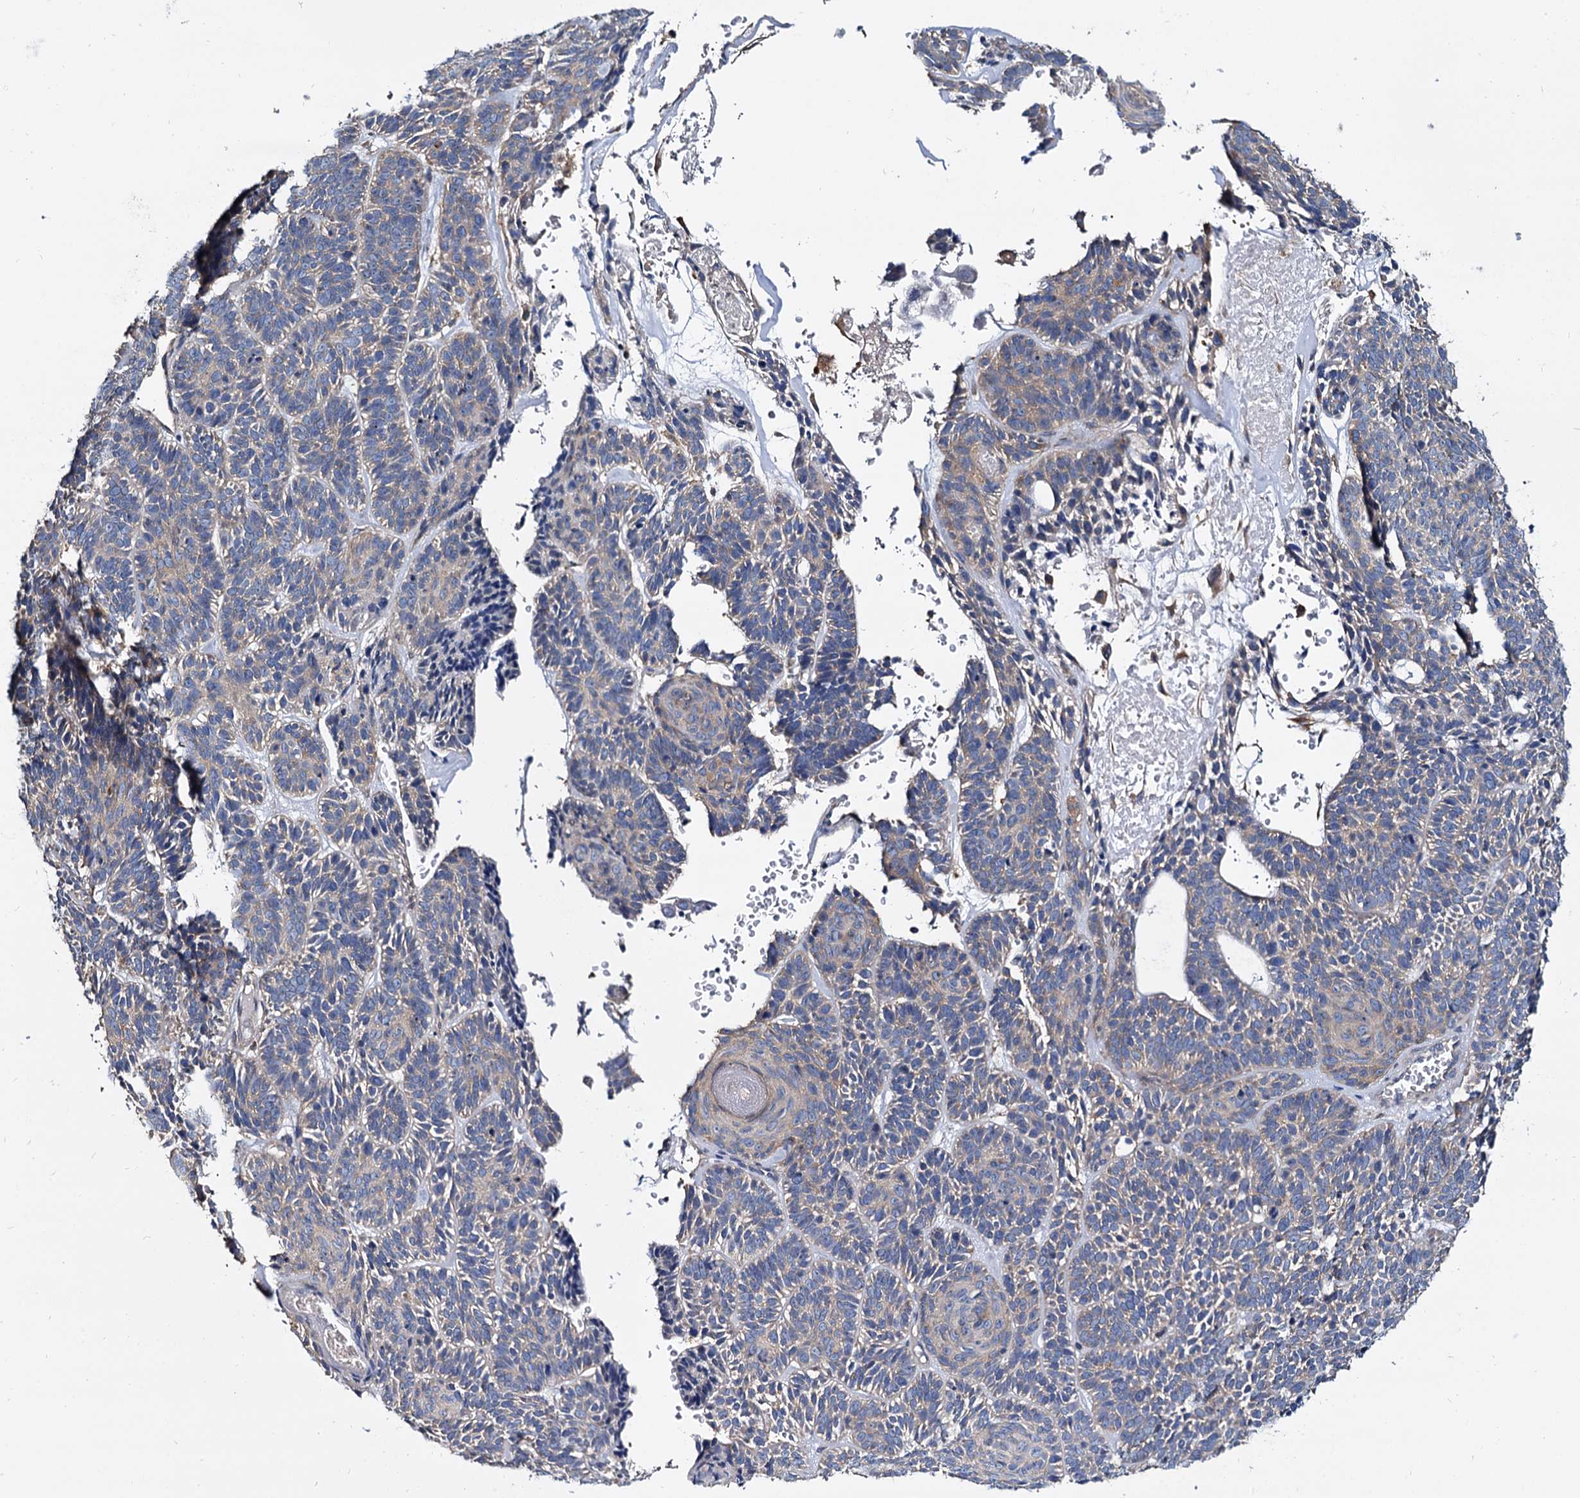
{"staining": {"intensity": "weak", "quantity": "<25%", "location": "cytoplasmic/membranous"}, "tissue": "skin cancer", "cell_type": "Tumor cells", "image_type": "cancer", "snomed": [{"axis": "morphology", "description": "Basal cell carcinoma"}, {"axis": "topography", "description": "Skin"}], "caption": "A high-resolution image shows IHC staining of skin cancer, which displays no significant staining in tumor cells.", "gene": "ANKRD13A", "patient": {"sex": "male", "age": 85}}